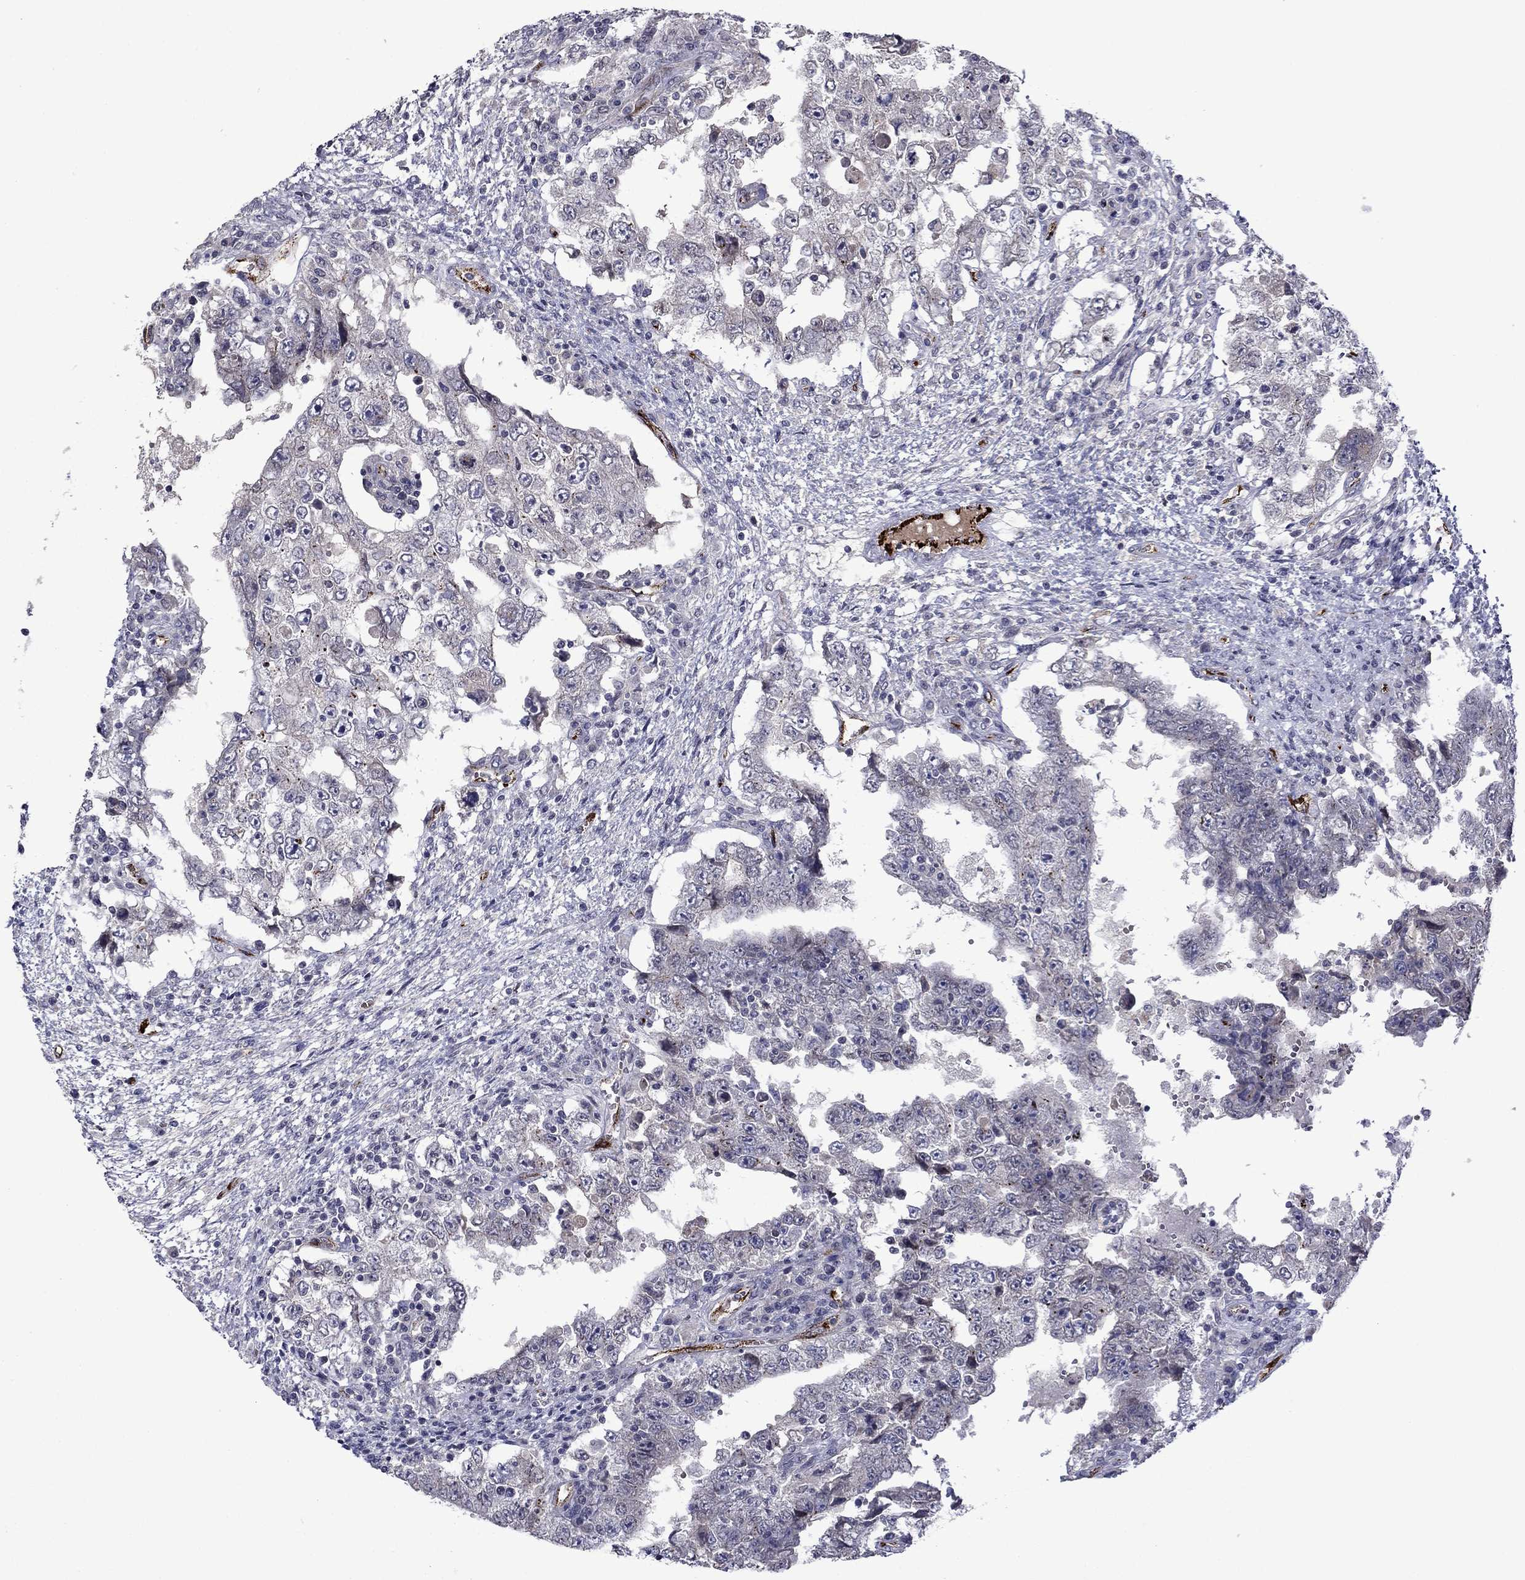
{"staining": {"intensity": "negative", "quantity": "none", "location": "none"}, "tissue": "testis cancer", "cell_type": "Tumor cells", "image_type": "cancer", "snomed": [{"axis": "morphology", "description": "Carcinoma, Embryonal, NOS"}, {"axis": "topography", "description": "Testis"}], "caption": "Histopathology image shows no significant protein staining in tumor cells of testis embryonal carcinoma.", "gene": "SLITRK1", "patient": {"sex": "male", "age": 26}}